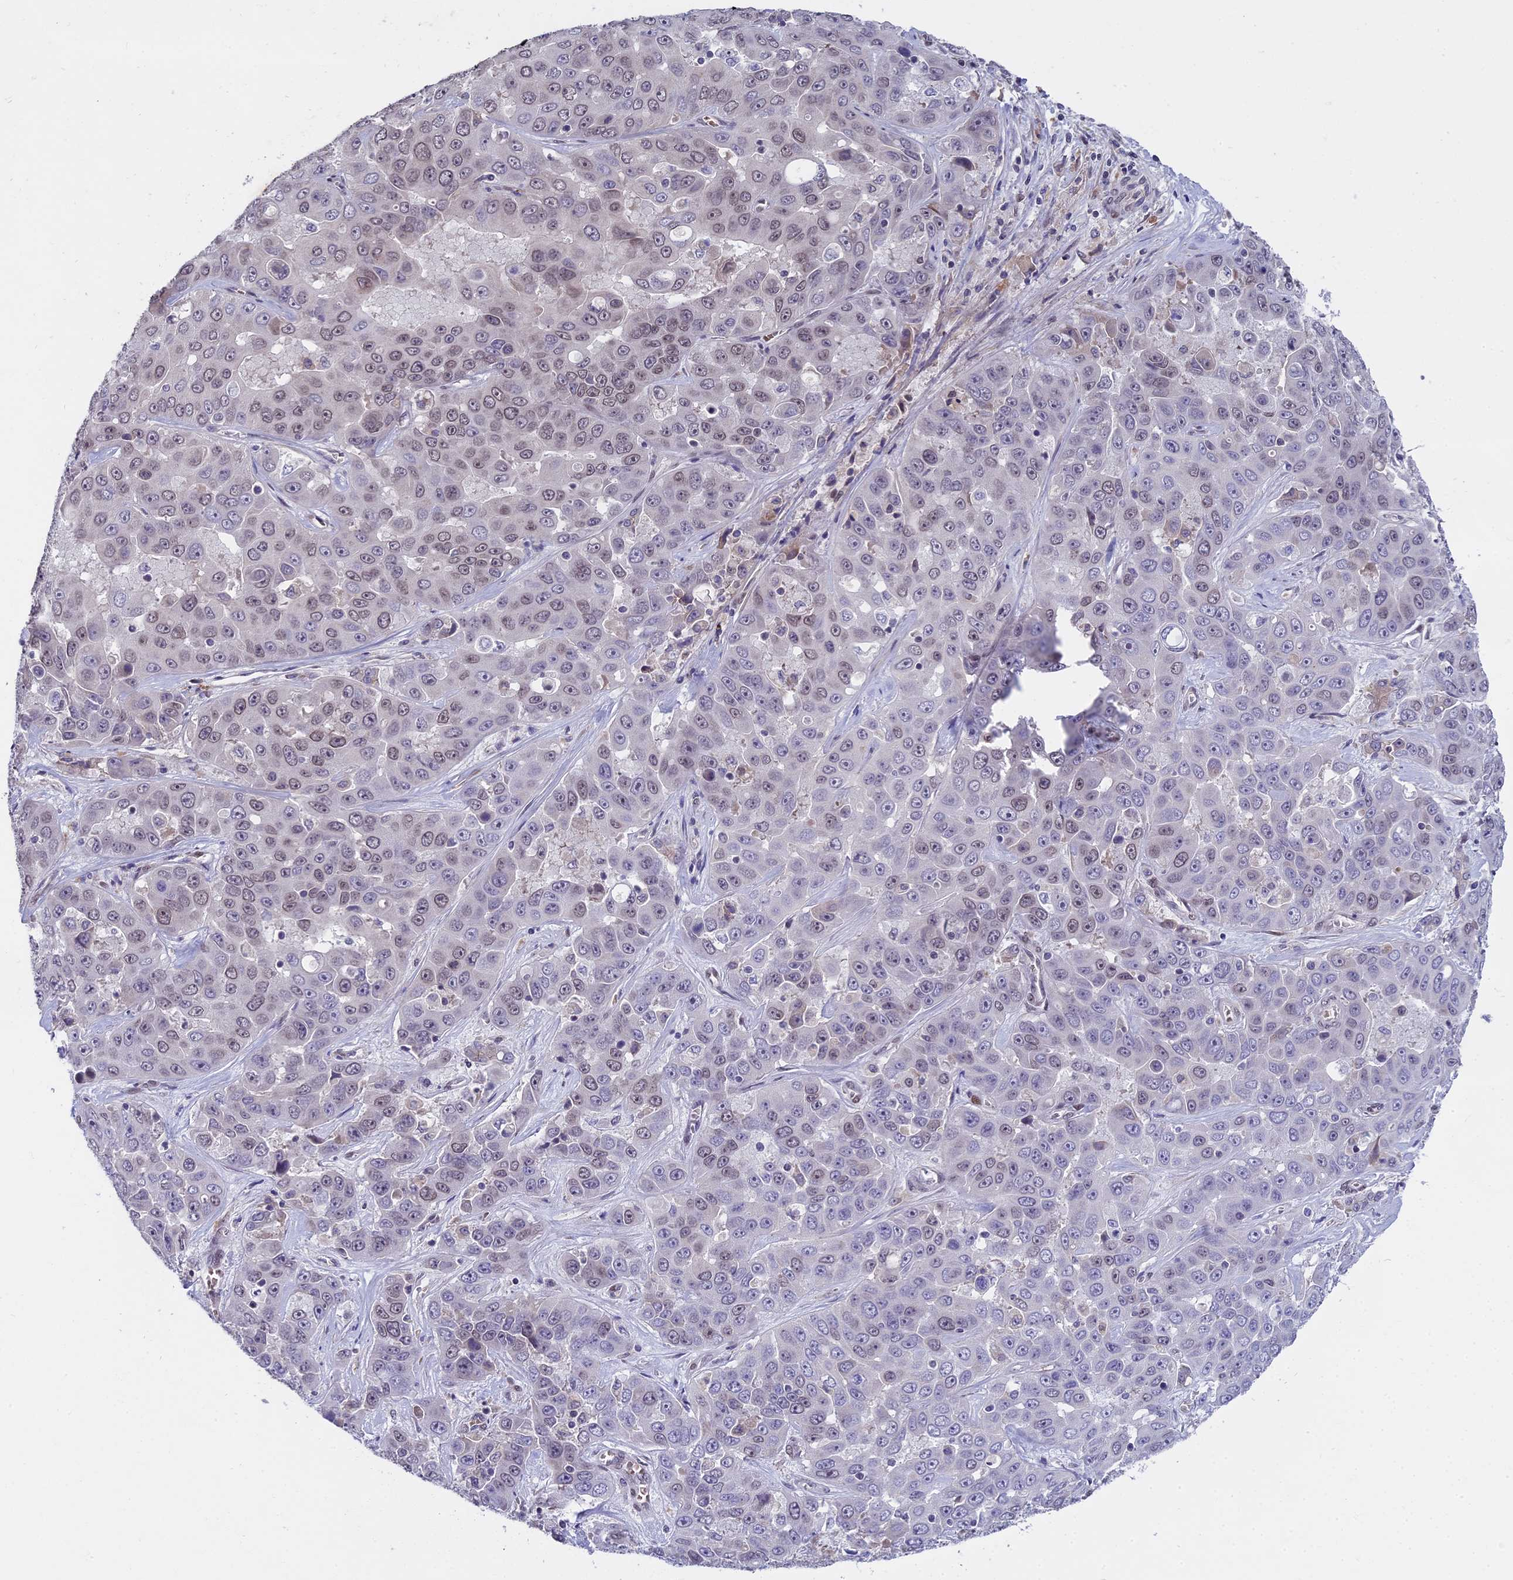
{"staining": {"intensity": "weak", "quantity": "25%-75%", "location": "nuclear"}, "tissue": "liver cancer", "cell_type": "Tumor cells", "image_type": "cancer", "snomed": [{"axis": "morphology", "description": "Cholangiocarcinoma"}, {"axis": "topography", "description": "Liver"}], "caption": "The image exhibits staining of cholangiocarcinoma (liver), revealing weak nuclear protein staining (brown color) within tumor cells. The staining was performed using DAB, with brown indicating positive protein expression. Nuclei are stained blue with hematoxylin.", "gene": "PYGO1", "patient": {"sex": "female", "age": 52}}